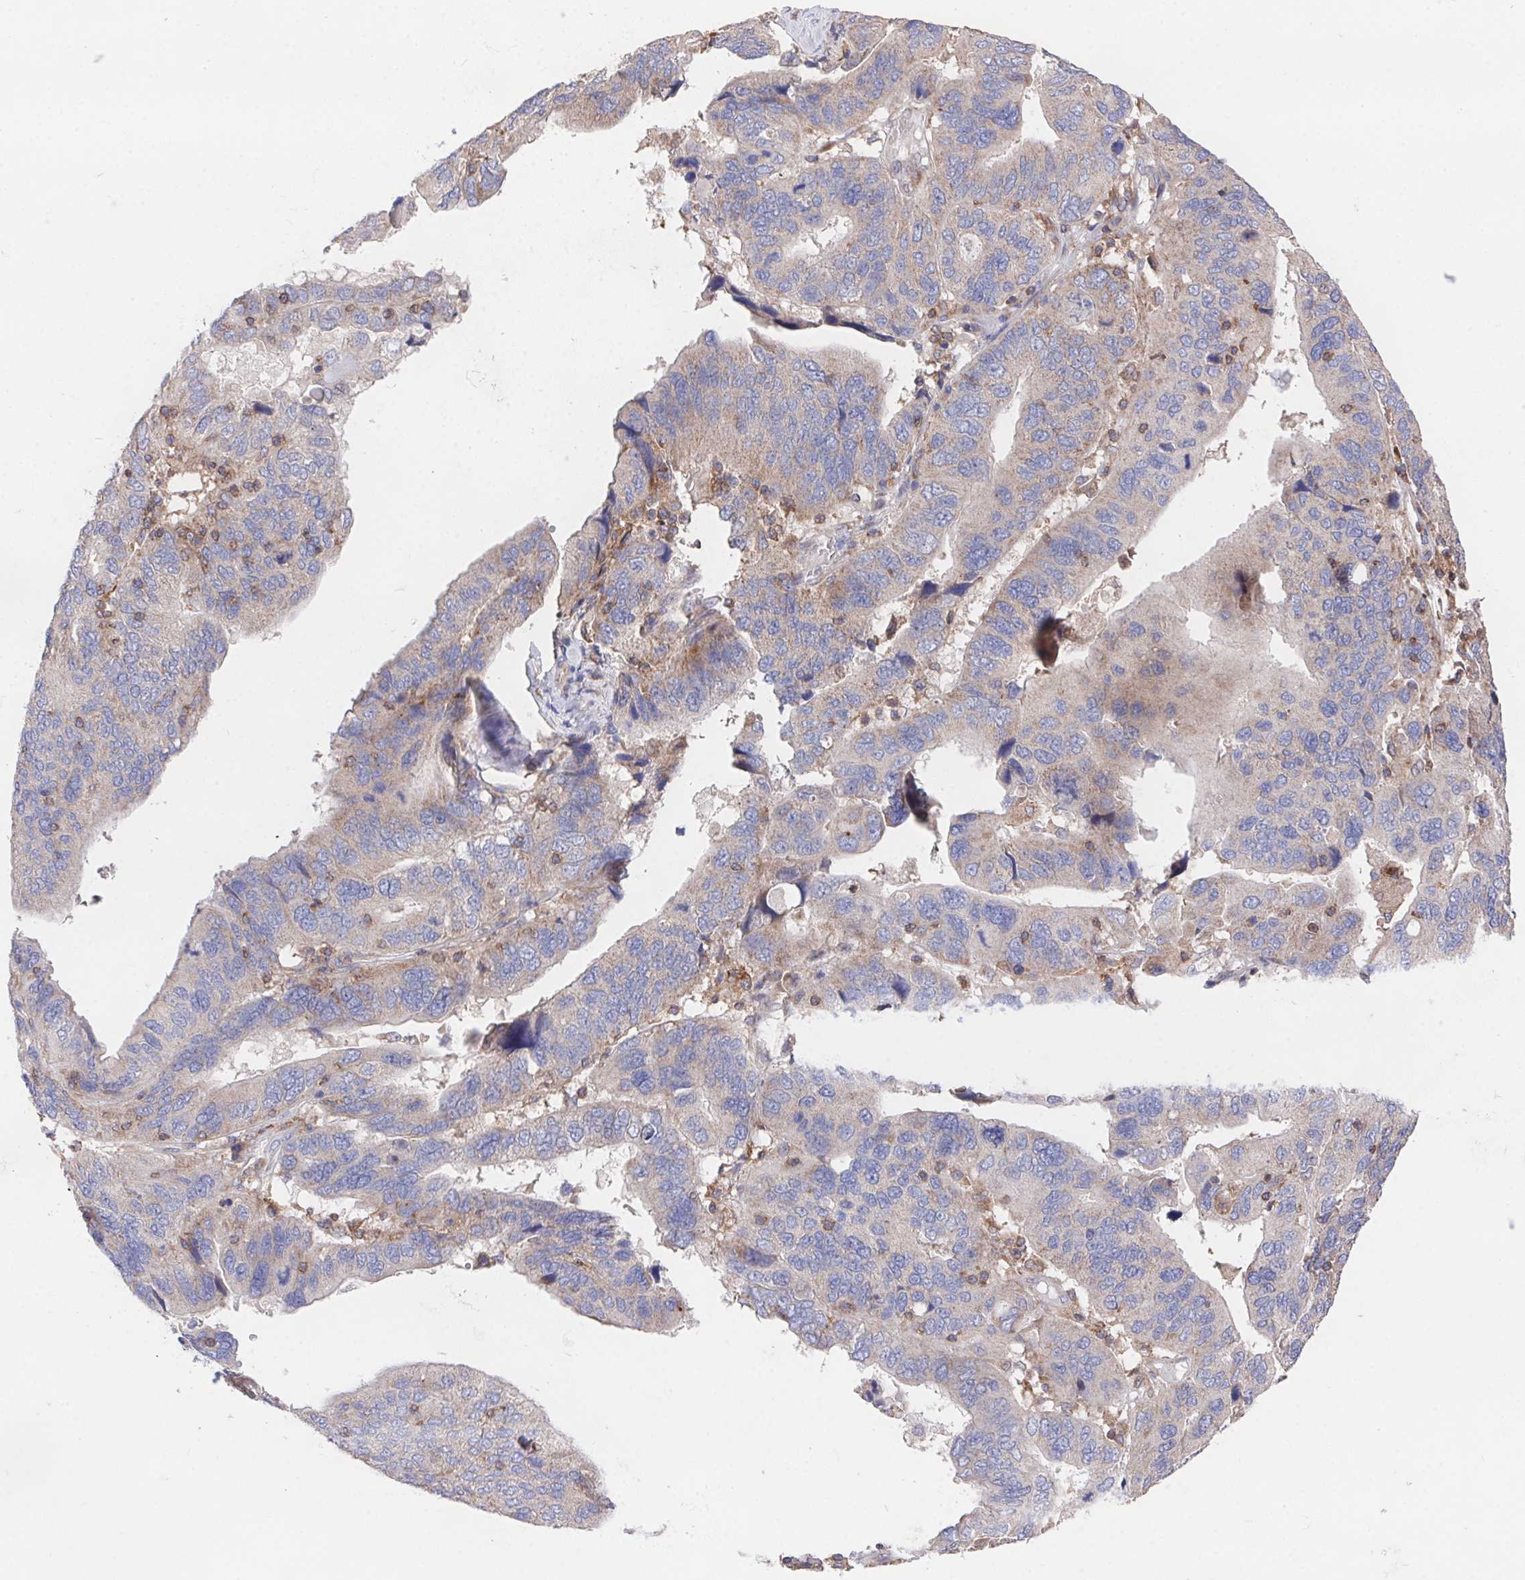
{"staining": {"intensity": "weak", "quantity": "25%-75%", "location": "cytoplasmic/membranous"}, "tissue": "ovarian cancer", "cell_type": "Tumor cells", "image_type": "cancer", "snomed": [{"axis": "morphology", "description": "Cystadenocarcinoma, serous, NOS"}, {"axis": "topography", "description": "Ovary"}], "caption": "The image demonstrates a brown stain indicating the presence of a protein in the cytoplasmic/membranous of tumor cells in ovarian cancer (serous cystadenocarcinoma).", "gene": "FAM241A", "patient": {"sex": "female", "age": 79}}